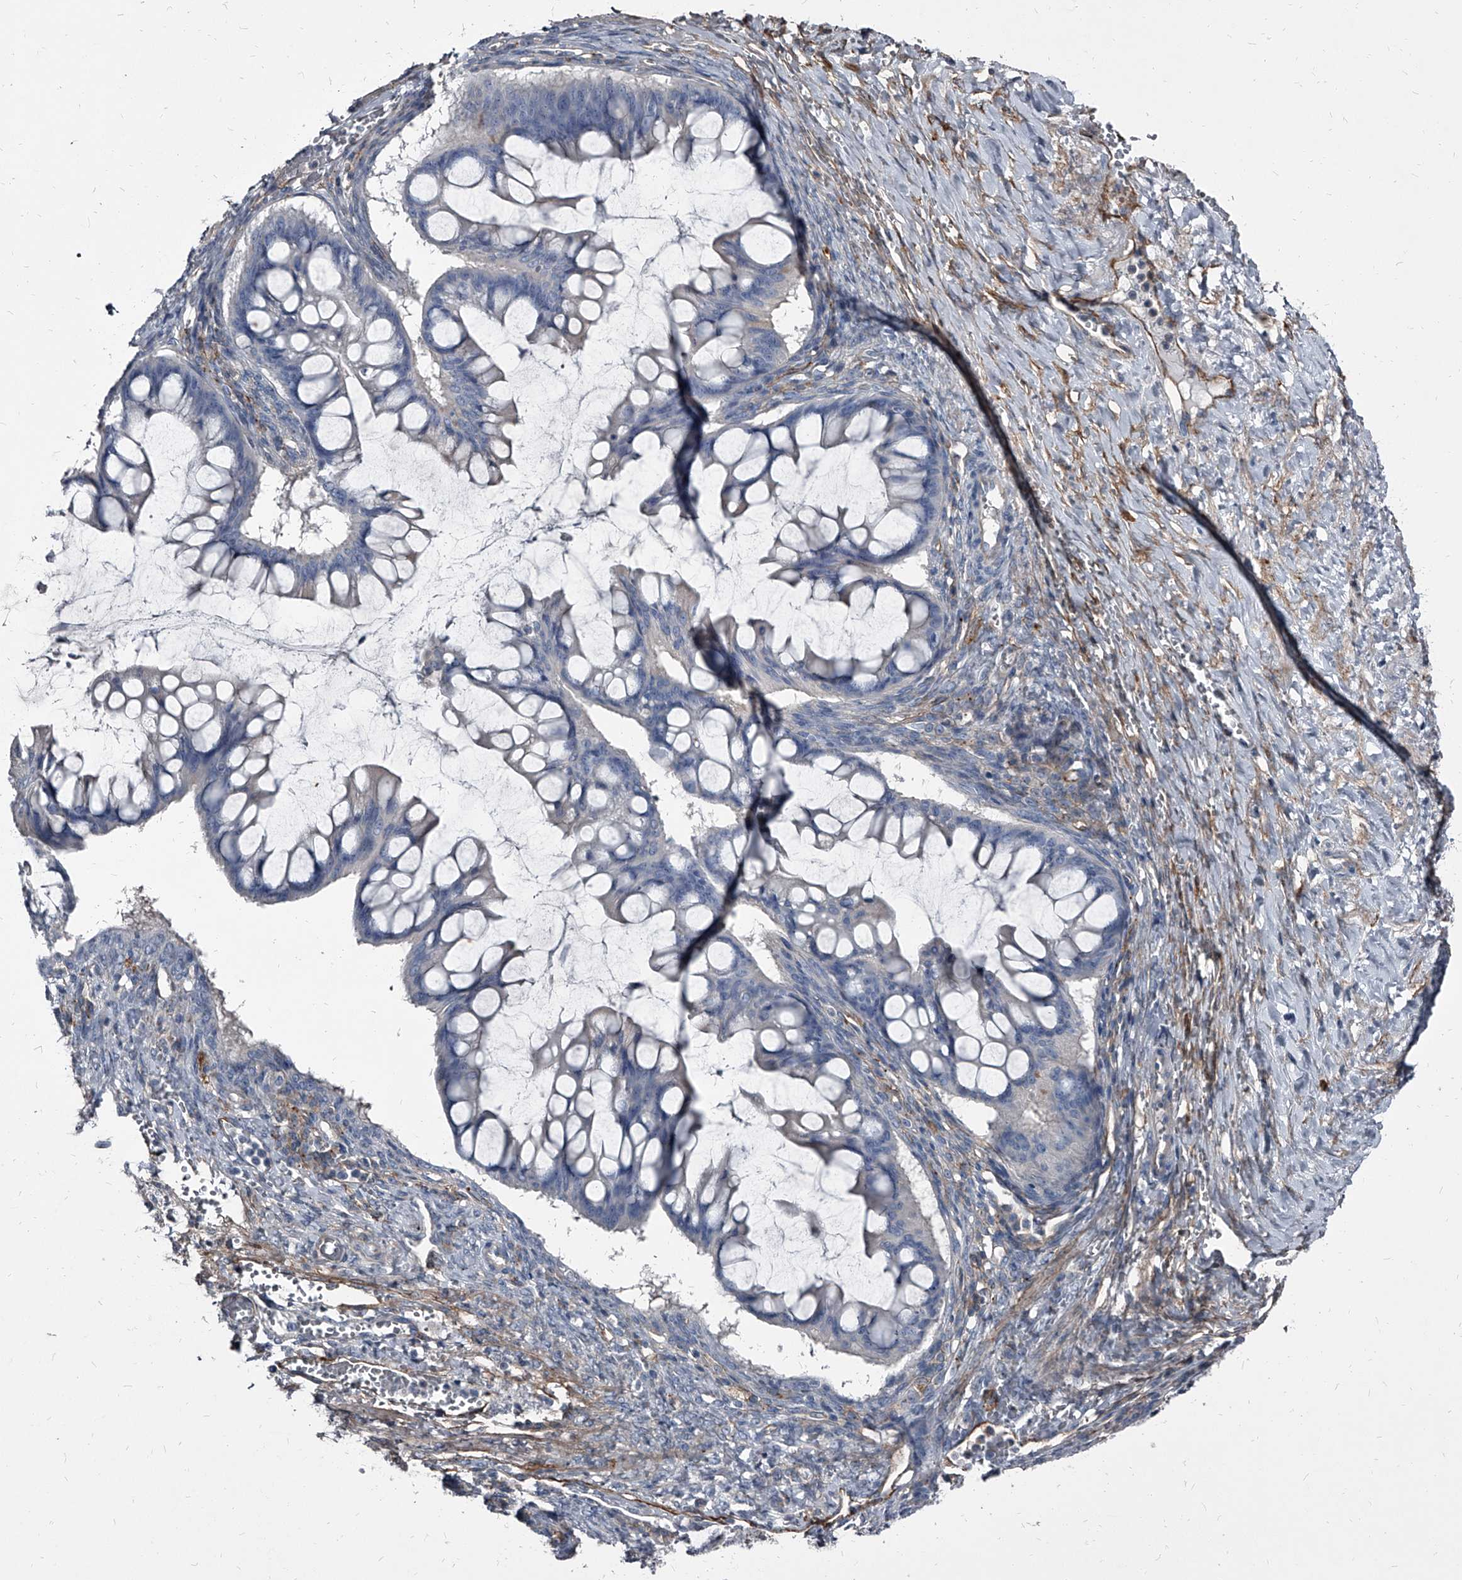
{"staining": {"intensity": "negative", "quantity": "none", "location": "none"}, "tissue": "ovarian cancer", "cell_type": "Tumor cells", "image_type": "cancer", "snomed": [{"axis": "morphology", "description": "Cystadenocarcinoma, mucinous, NOS"}, {"axis": "topography", "description": "Ovary"}], "caption": "An immunohistochemistry (IHC) micrograph of ovarian mucinous cystadenocarcinoma is shown. There is no staining in tumor cells of ovarian mucinous cystadenocarcinoma.", "gene": "PGLYRP3", "patient": {"sex": "female", "age": 73}}